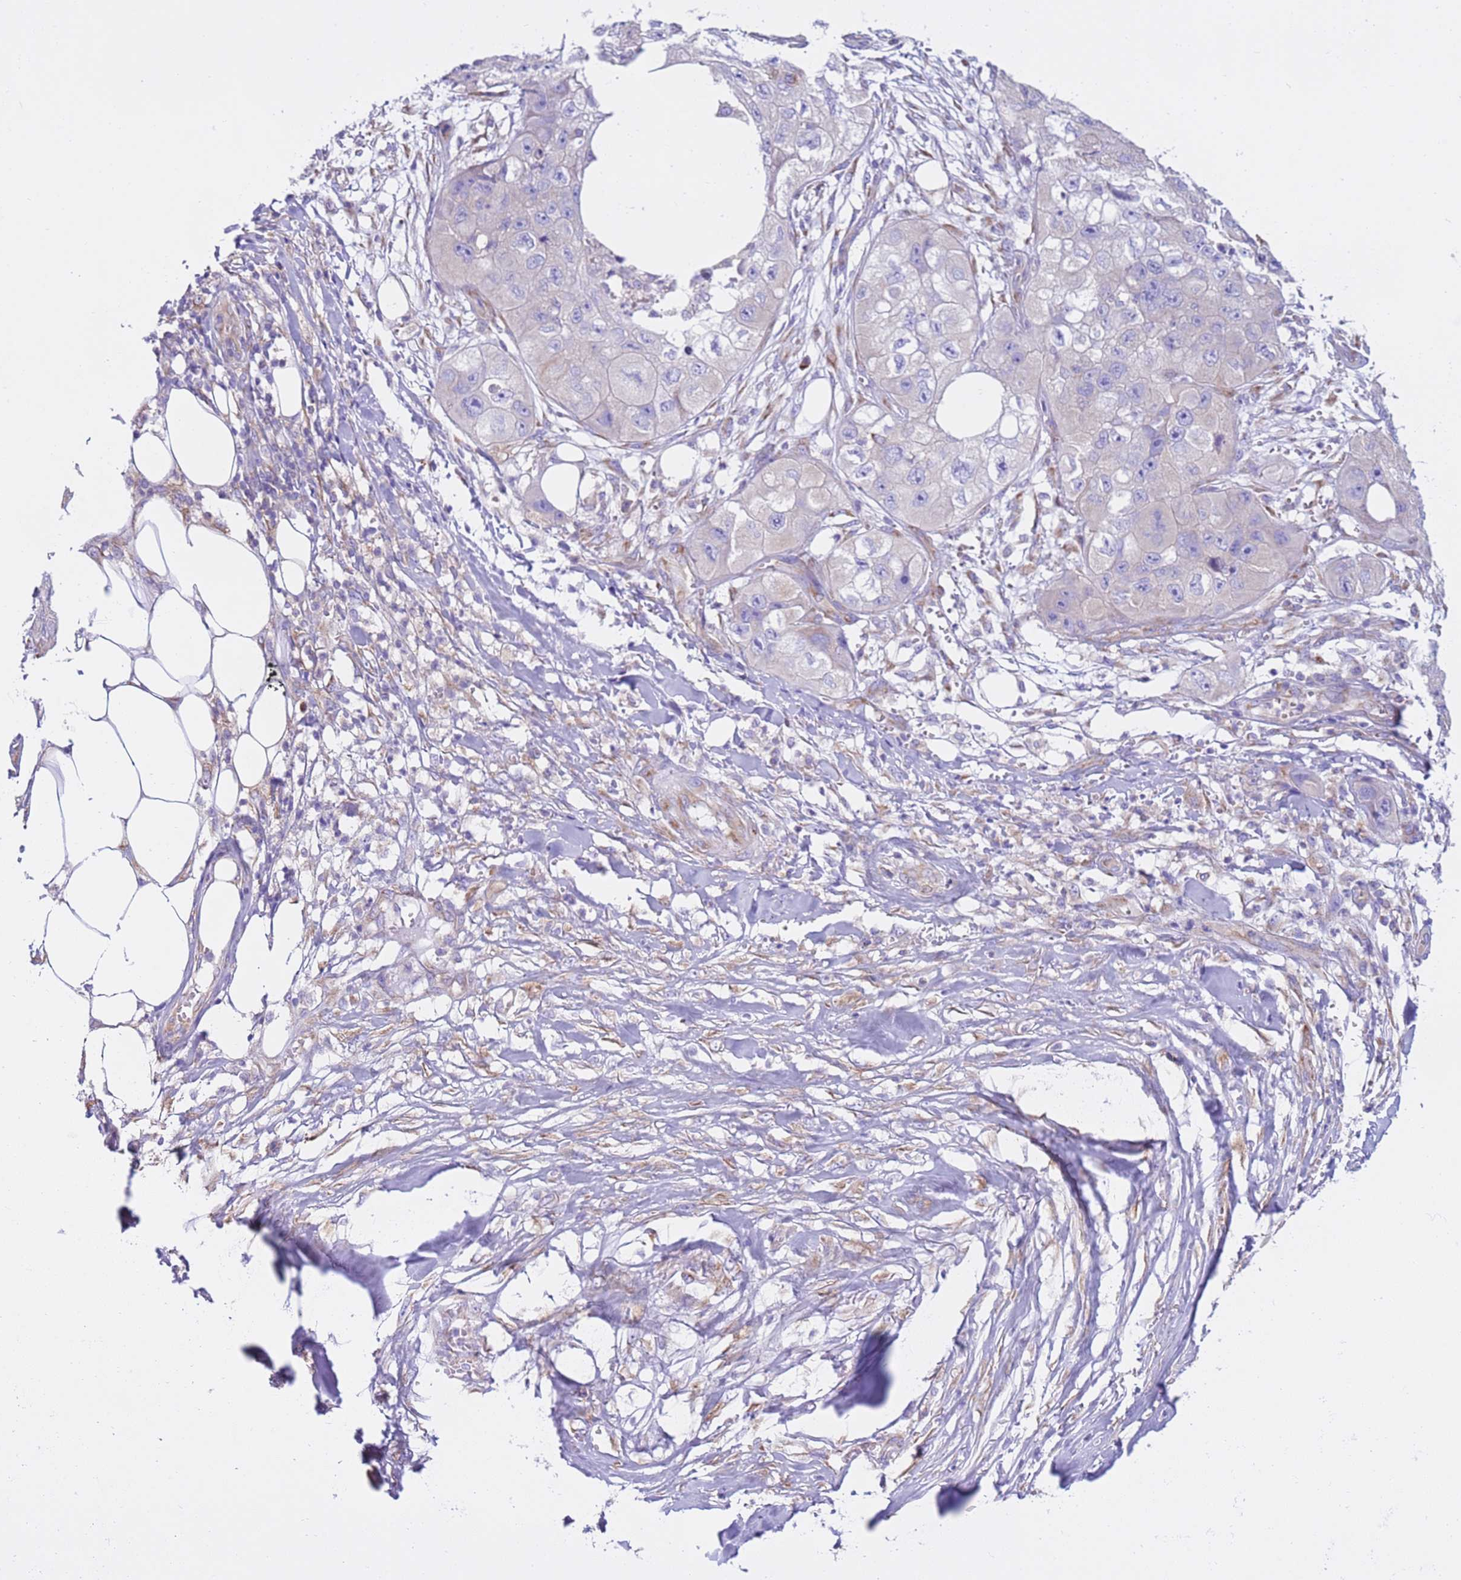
{"staining": {"intensity": "negative", "quantity": "none", "location": "none"}, "tissue": "skin cancer", "cell_type": "Tumor cells", "image_type": "cancer", "snomed": [{"axis": "morphology", "description": "Squamous cell carcinoma, NOS"}, {"axis": "topography", "description": "Skin"}, {"axis": "topography", "description": "Subcutis"}], "caption": "Skin cancer was stained to show a protein in brown. There is no significant positivity in tumor cells.", "gene": "VARS1", "patient": {"sex": "male", "age": 73}}